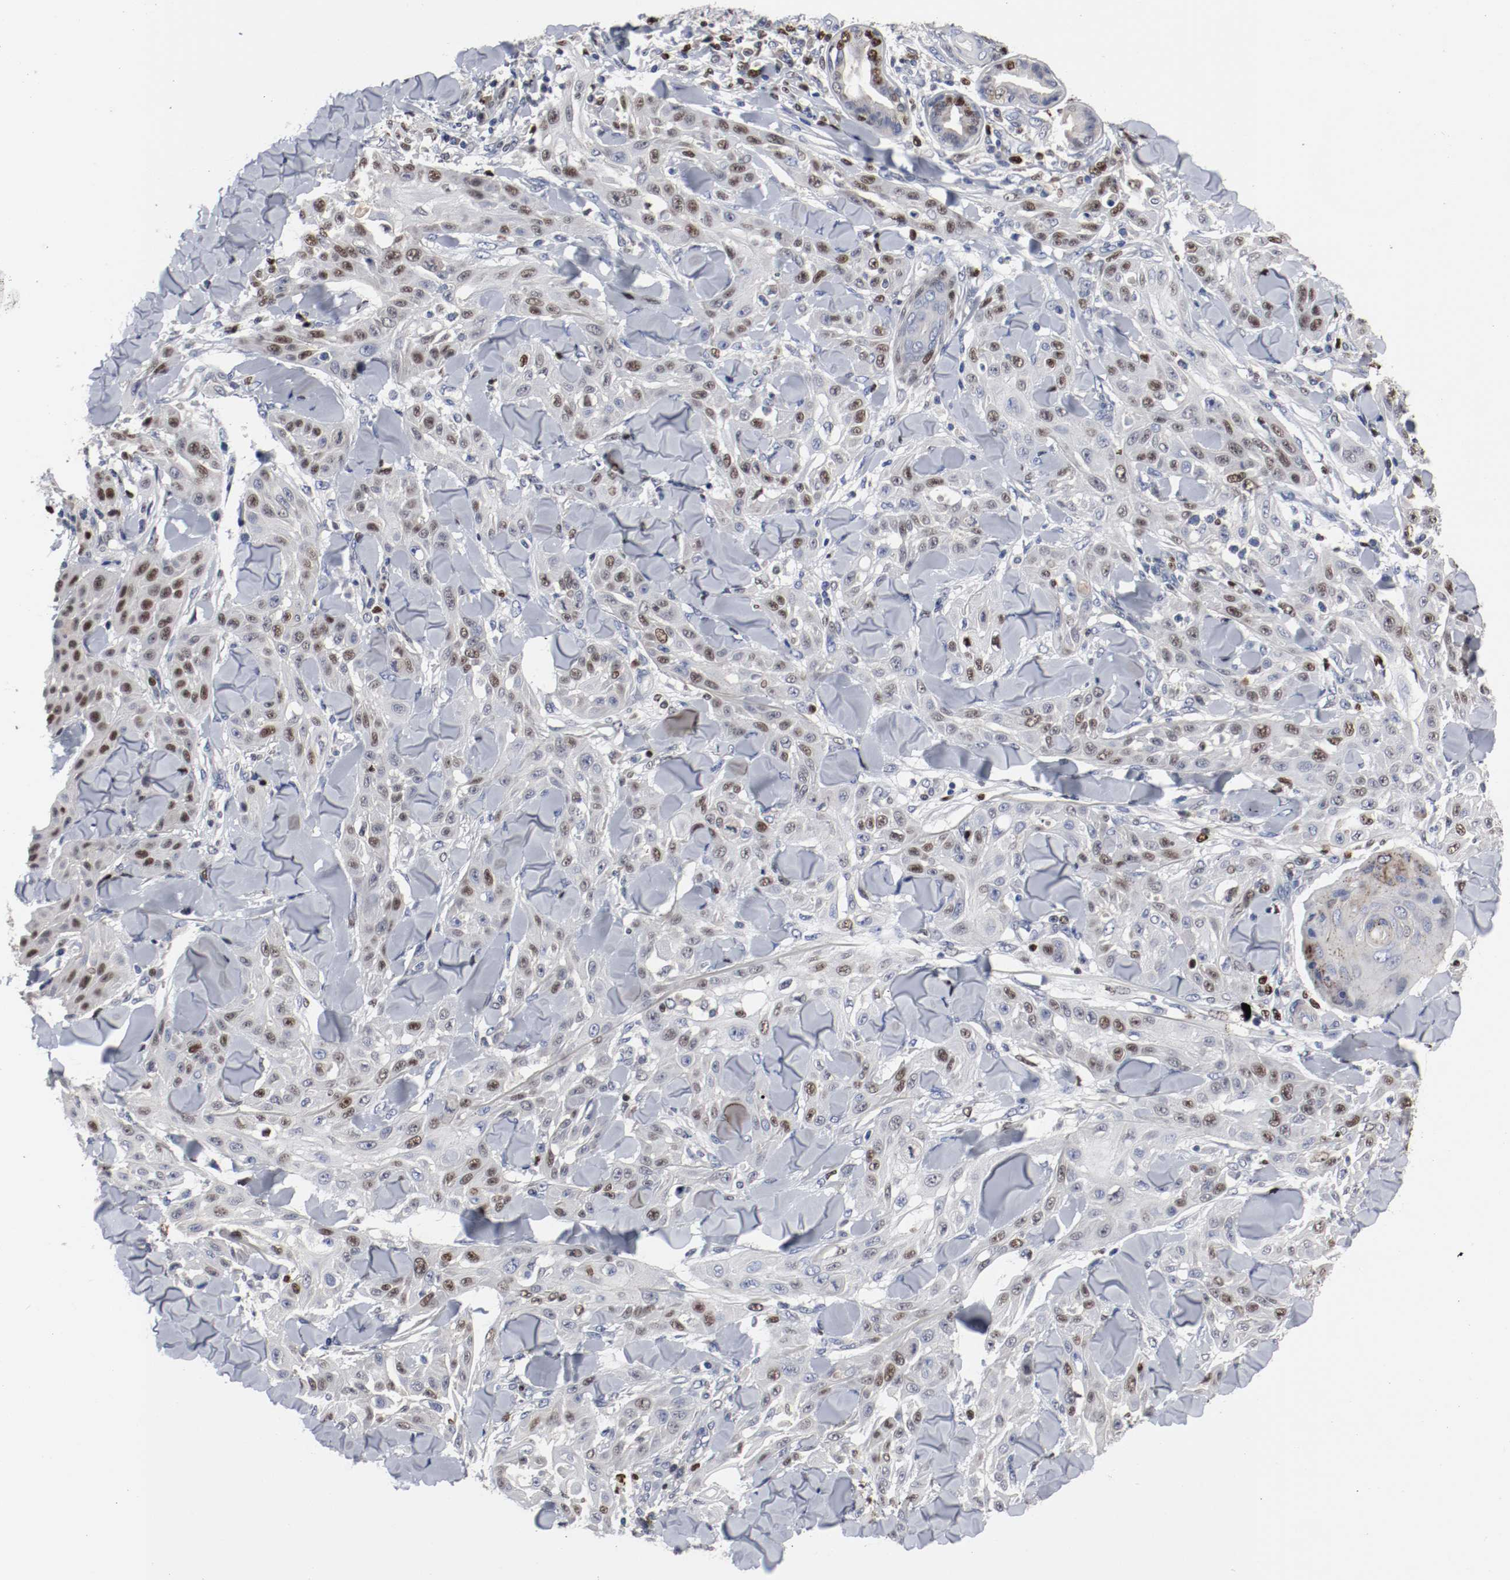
{"staining": {"intensity": "moderate", "quantity": "25%-75%", "location": "nuclear"}, "tissue": "skin cancer", "cell_type": "Tumor cells", "image_type": "cancer", "snomed": [{"axis": "morphology", "description": "Squamous cell carcinoma, NOS"}, {"axis": "topography", "description": "Skin"}], "caption": "Skin squamous cell carcinoma stained for a protein shows moderate nuclear positivity in tumor cells. The protein is stained brown, and the nuclei are stained in blue (DAB IHC with brightfield microscopy, high magnification).", "gene": "MCM6", "patient": {"sex": "male", "age": 24}}